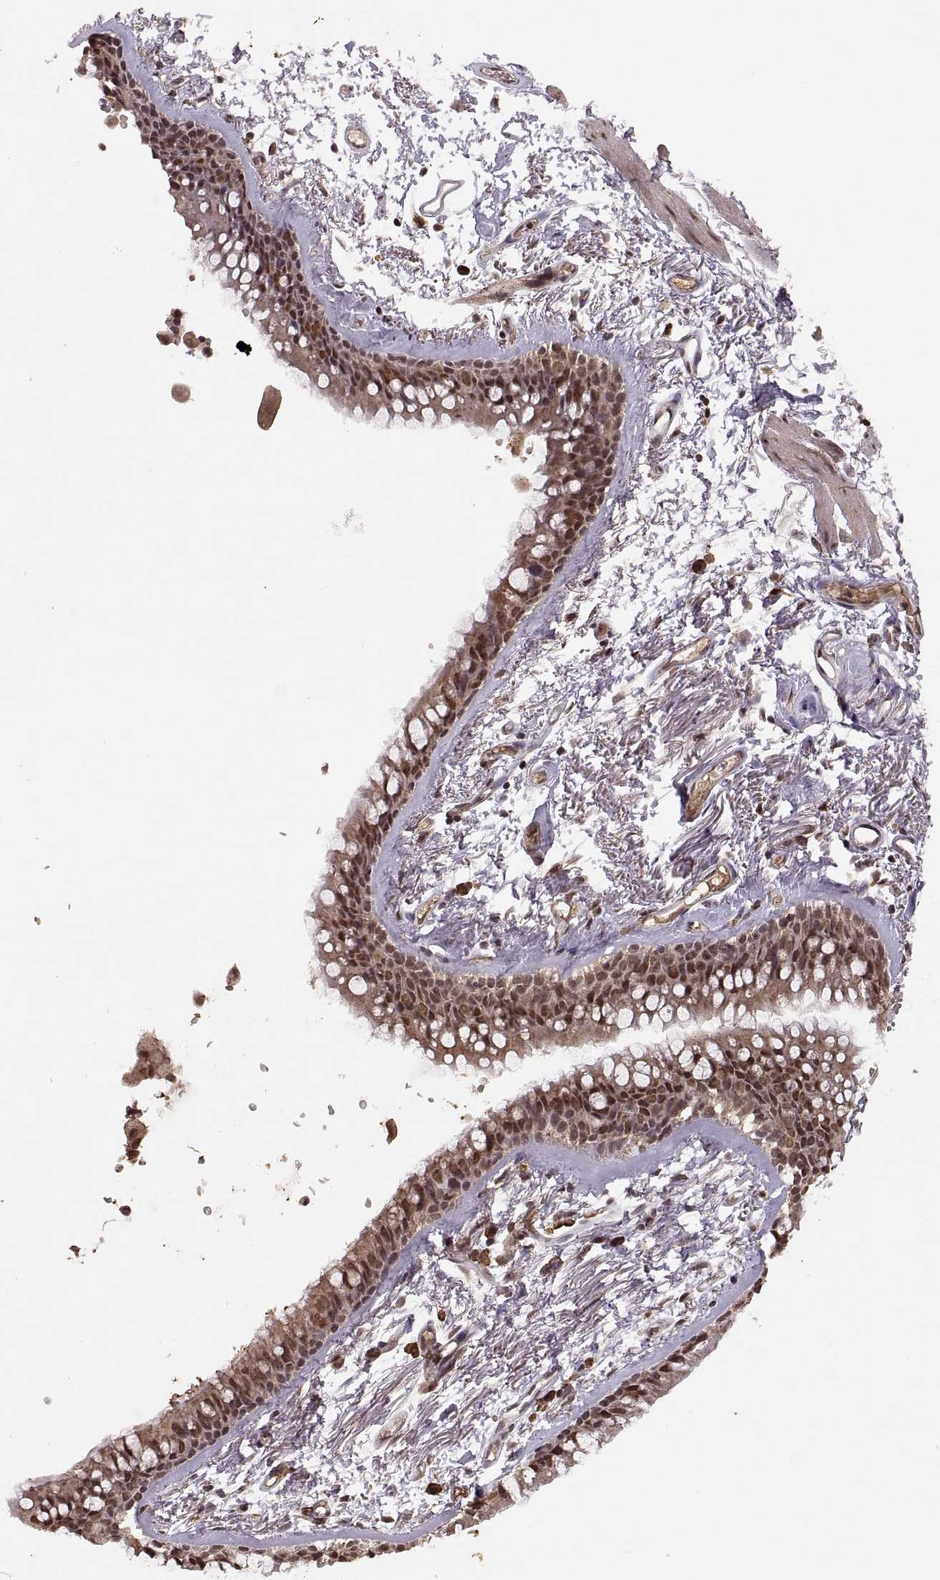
{"staining": {"intensity": "moderate", "quantity": ">75%", "location": "nuclear"}, "tissue": "soft tissue", "cell_type": "Fibroblasts", "image_type": "normal", "snomed": [{"axis": "morphology", "description": "Normal tissue, NOS"}, {"axis": "topography", "description": "Cartilage tissue"}, {"axis": "topography", "description": "Bronchus"}], "caption": "Protein staining demonstrates moderate nuclear staining in approximately >75% of fibroblasts in benign soft tissue.", "gene": "RFT1", "patient": {"sex": "female", "age": 79}}